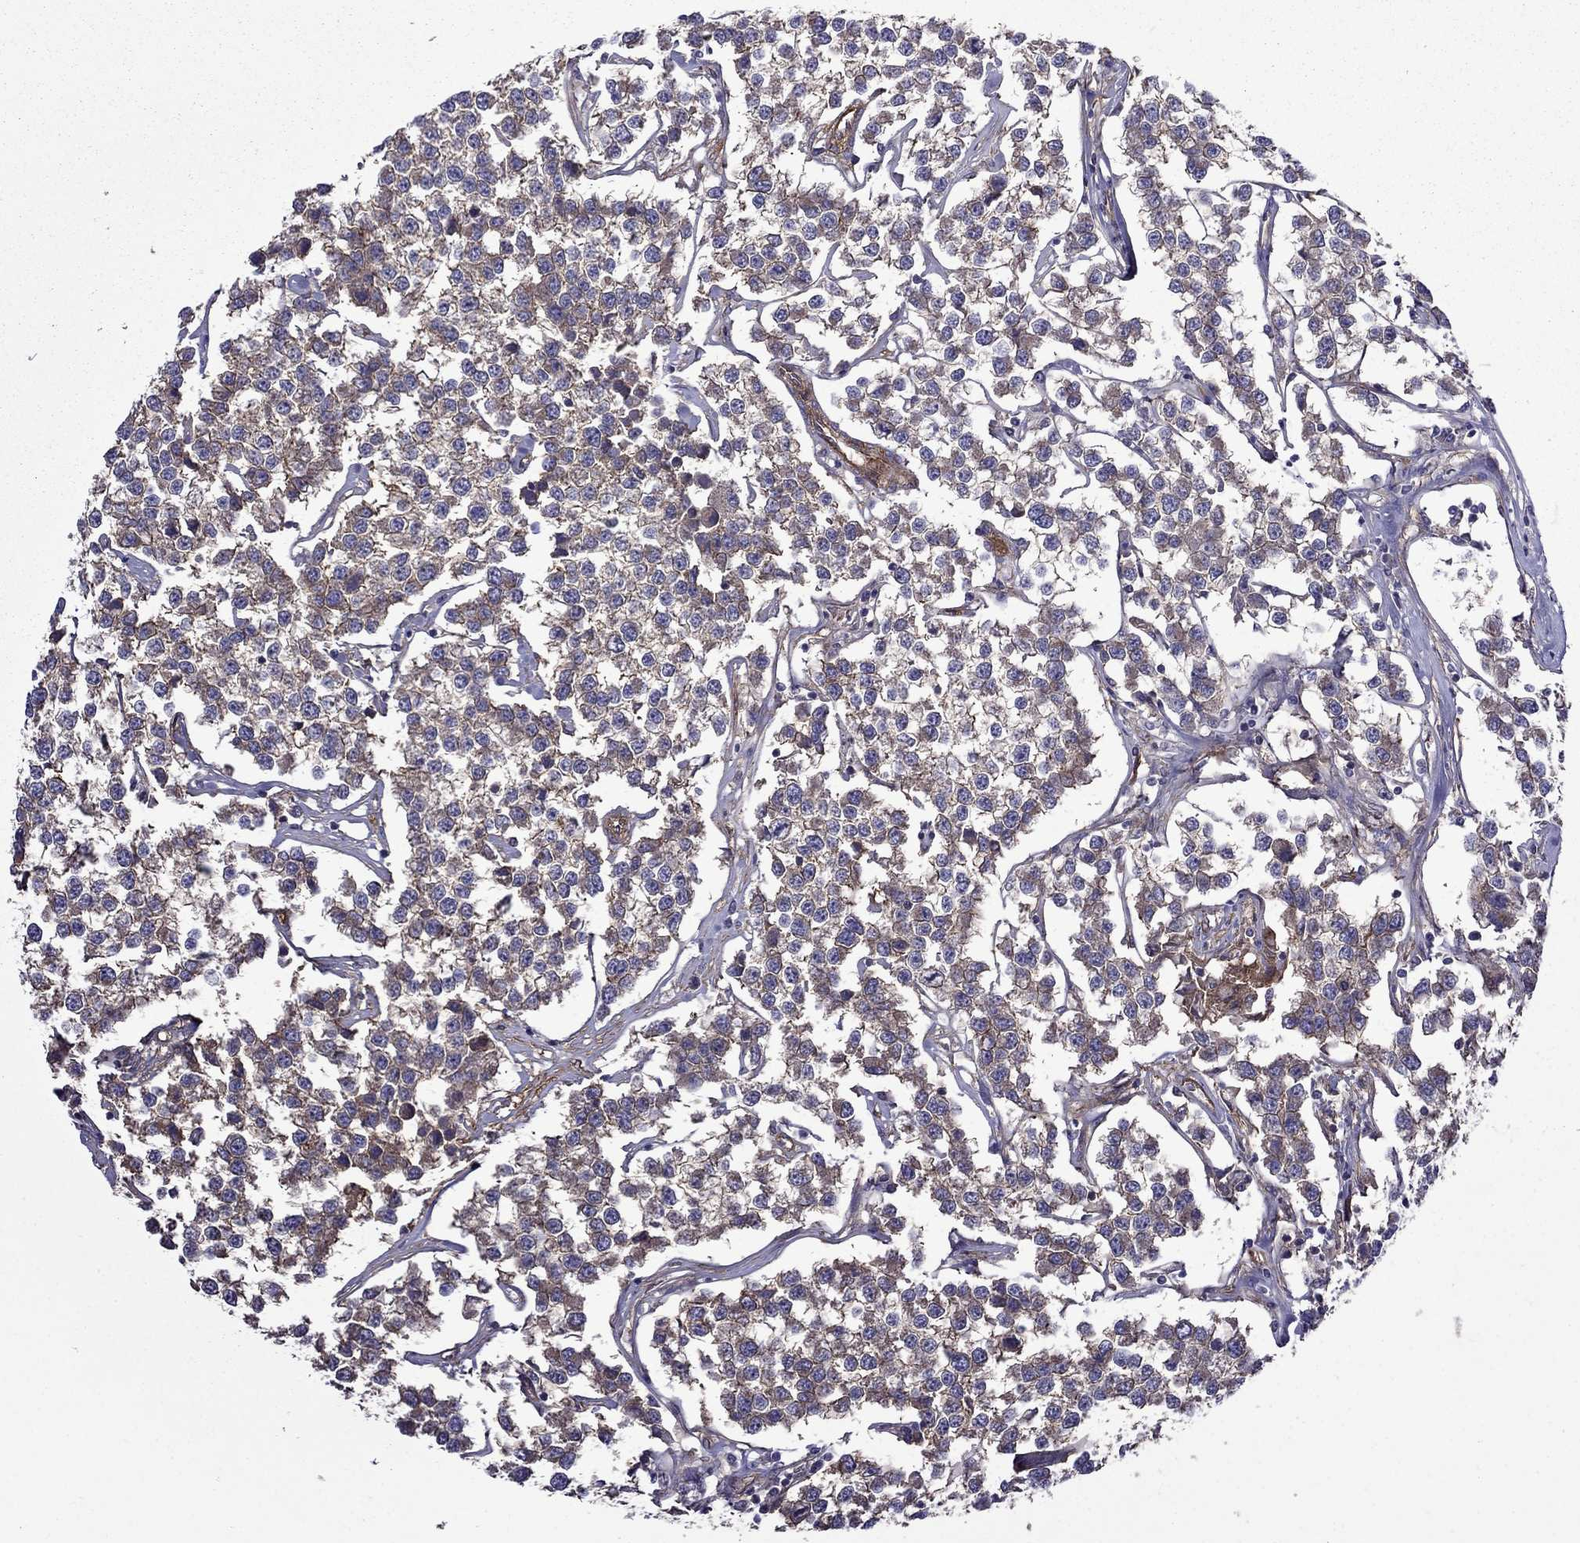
{"staining": {"intensity": "weak", "quantity": ">75%", "location": "cytoplasmic/membranous"}, "tissue": "testis cancer", "cell_type": "Tumor cells", "image_type": "cancer", "snomed": [{"axis": "morphology", "description": "Seminoma, NOS"}, {"axis": "topography", "description": "Testis"}], "caption": "Immunohistochemical staining of testis seminoma shows low levels of weak cytoplasmic/membranous expression in approximately >75% of tumor cells.", "gene": "ITGB1", "patient": {"sex": "male", "age": 59}}